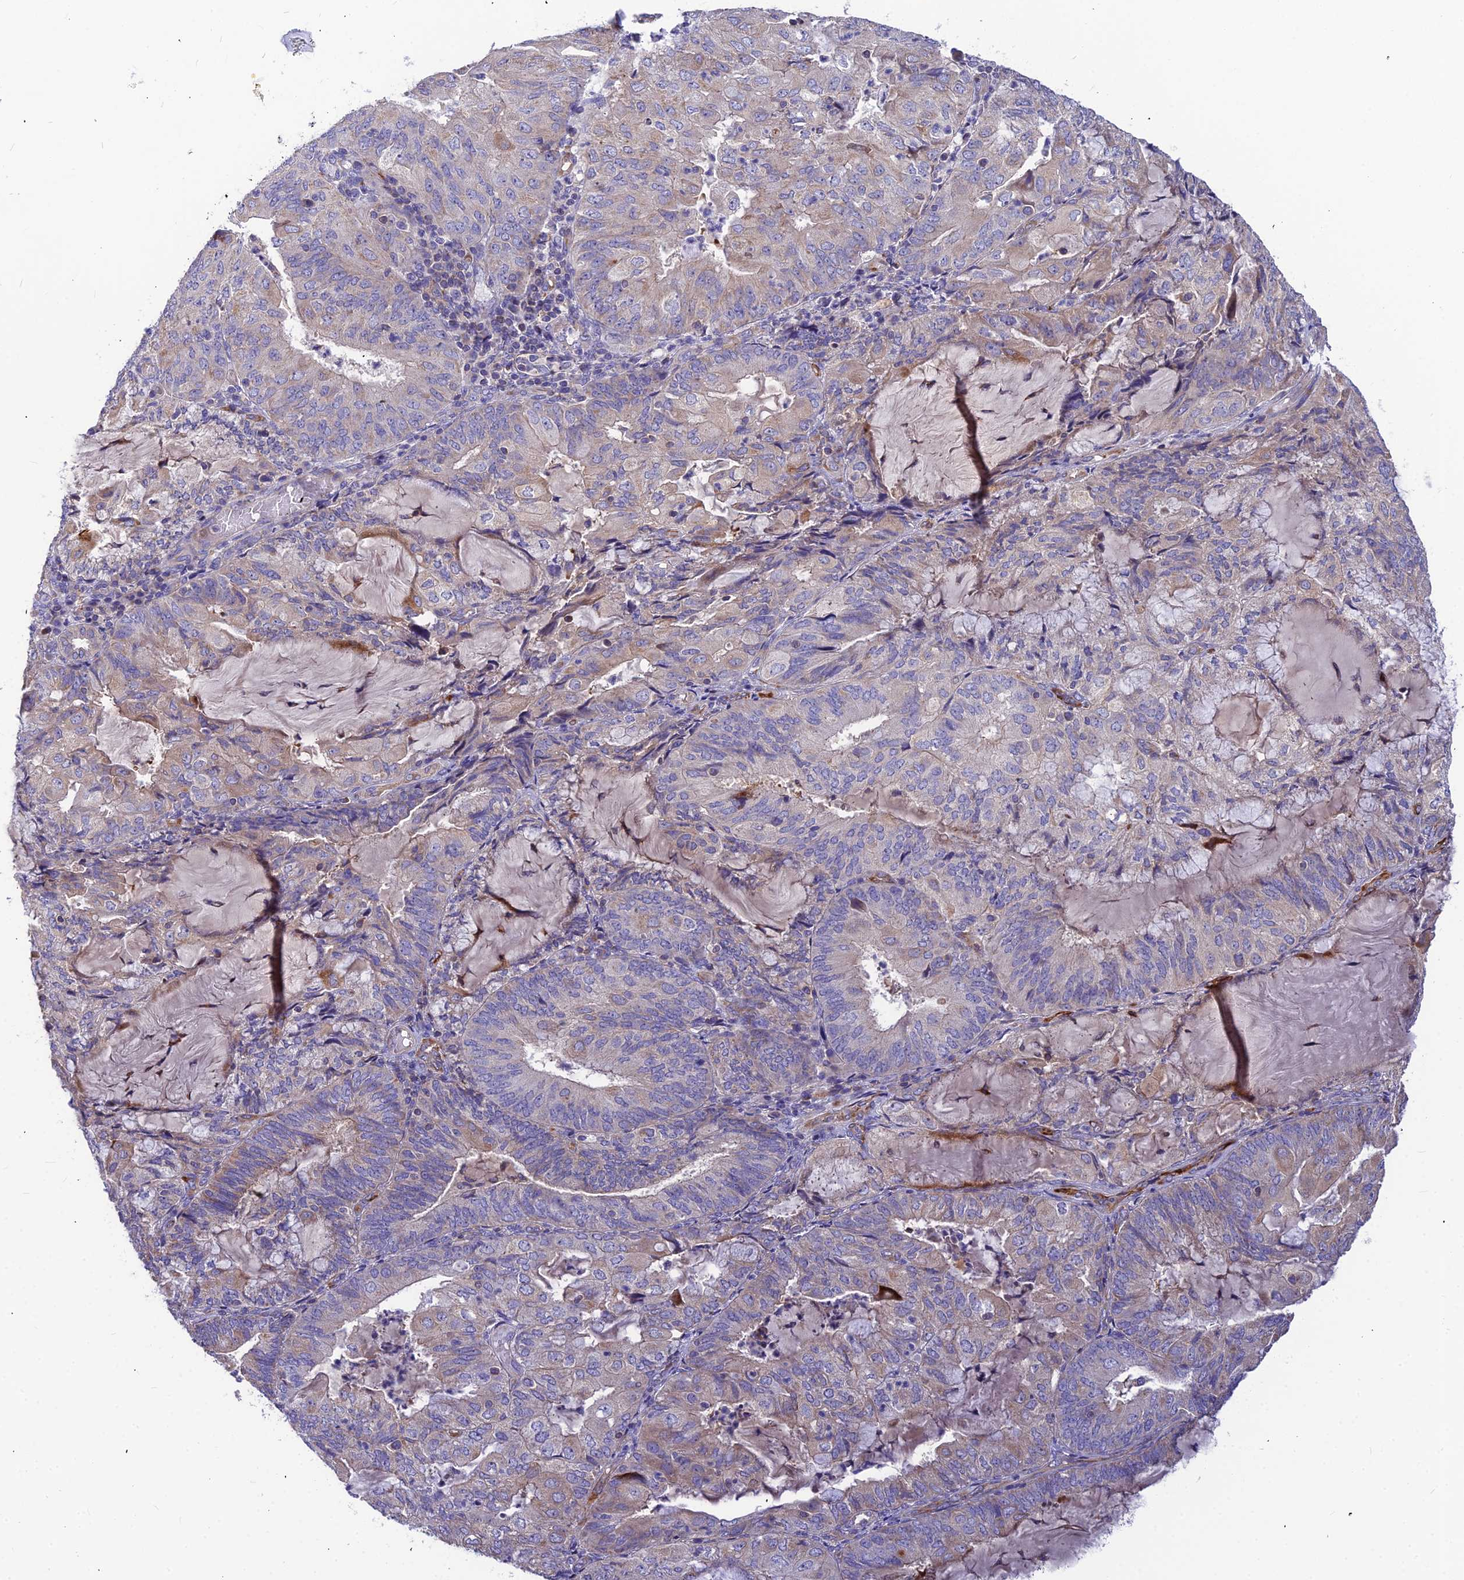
{"staining": {"intensity": "weak", "quantity": "<25%", "location": "cytoplasmic/membranous"}, "tissue": "endometrial cancer", "cell_type": "Tumor cells", "image_type": "cancer", "snomed": [{"axis": "morphology", "description": "Adenocarcinoma, NOS"}, {"axis": "topography", "description": "Endometrium"}], "caption": "Immunohistochemistry (IHC) photomicrograph of human adenocarcinoma (endometrial) stained for a protein (brown), which exhibits no positivity in tumor cells.", "gene": "ASPHD1", "patient": {"sex": "female", "age": 81}}